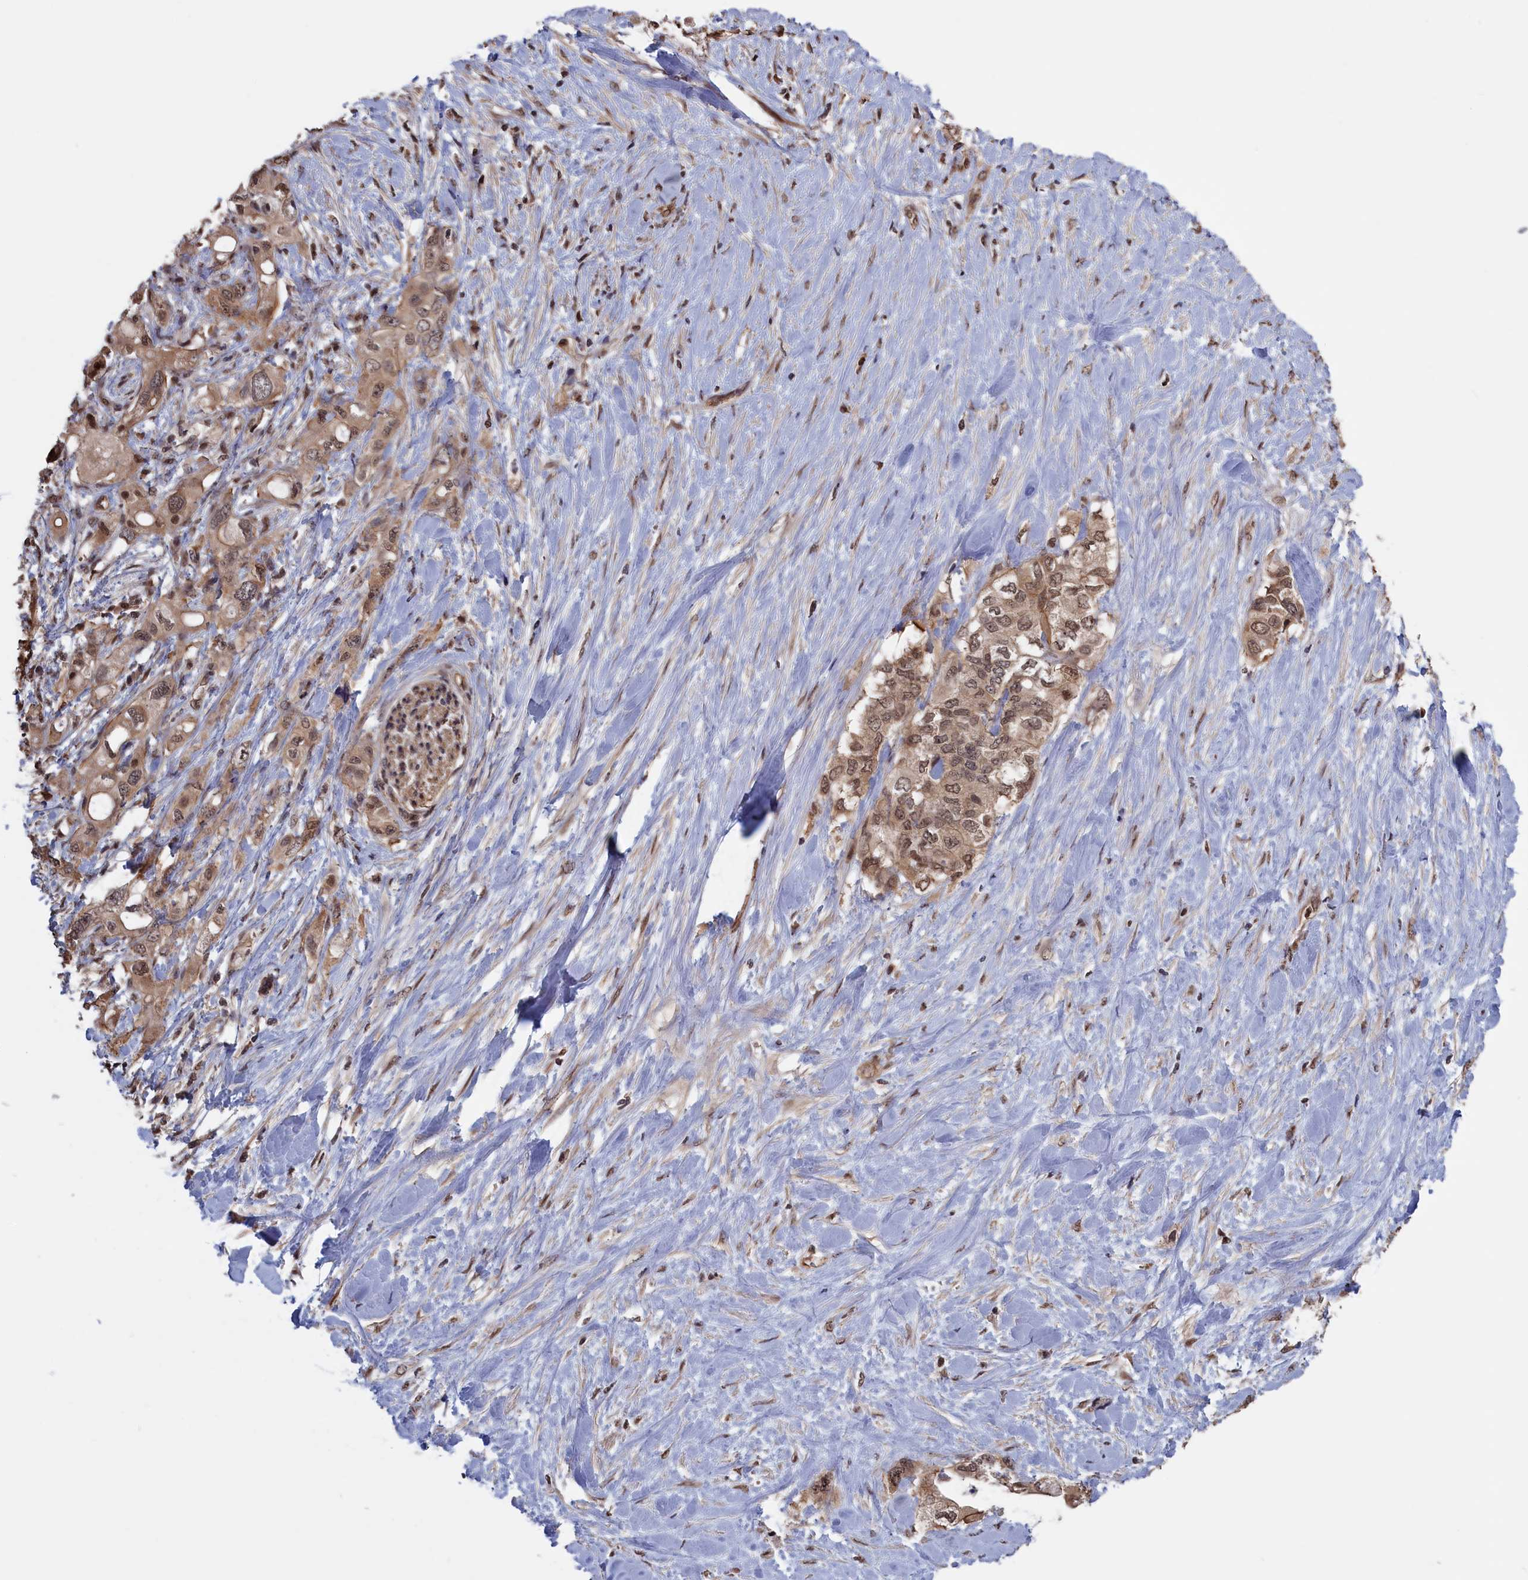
{"staining": {"intensity": "moderate", "quantity": ">75%", "location": "cytoplasmic/membranous,nuclear"}, "tissue": "pancreatic cancer", "cell_type": "Tumor cells", "image_type": "cancer", "snomed": [{"axis": "morphology", "description": "Adenocarcinoma, NOS"}, {"axis": "topography", "description": "Pancreas"}], "caption": "A medium amount of moderate cytoplasmic/membranous and nuclear positivity is seen in about >75% of tumor cells in adenocarcinoma (pancreatic) tissue.", "gene": "PLP2", "patient": {"sex": "female", "age": 56}}